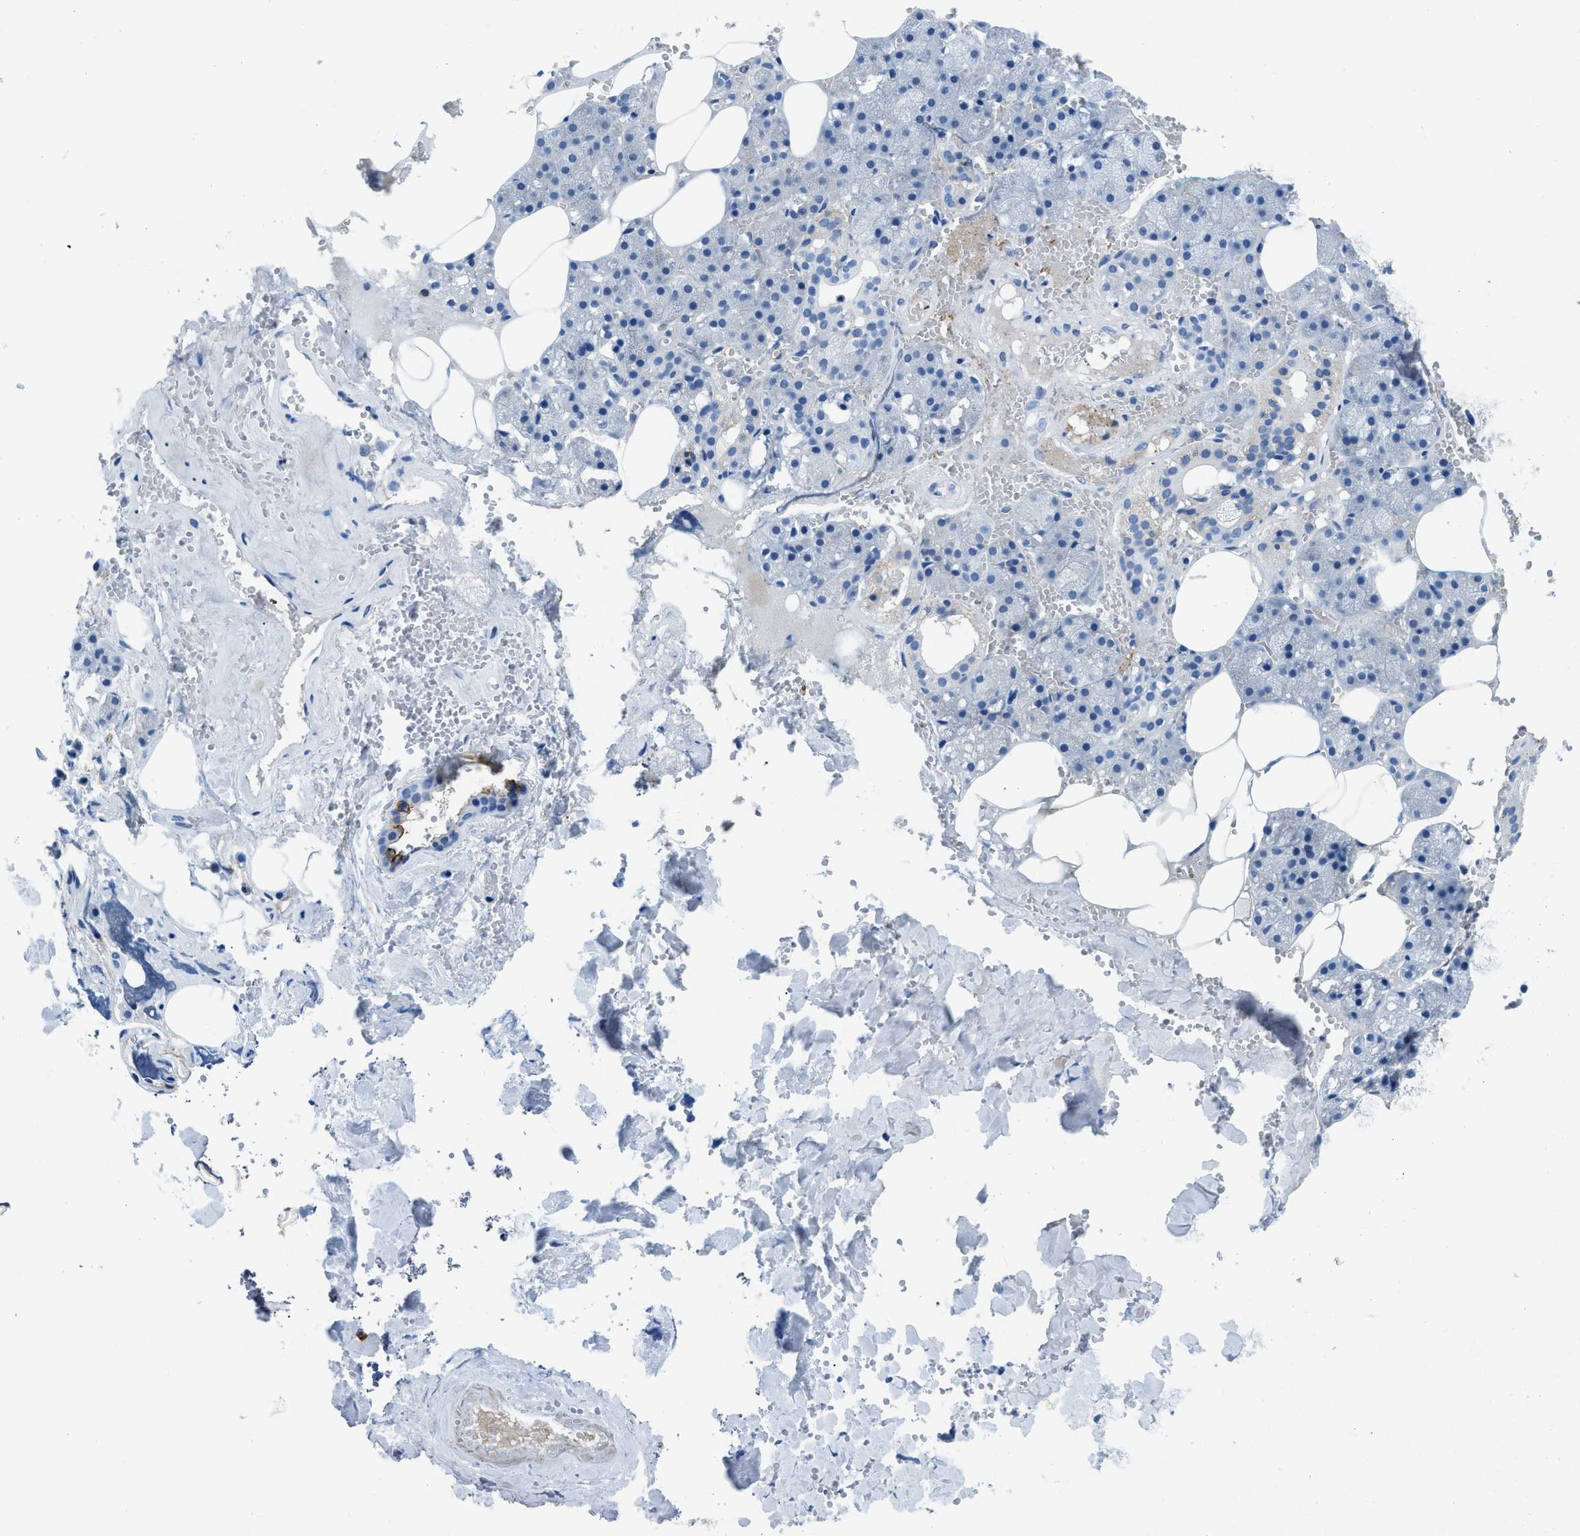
{"staining": {"intensity": "negative", "quantity": "none", "location": "none"}, "tissue": "salivary gland", "cell_type": "Glandular cells", "image_type": "normal", "snomed": [{"axis": "morphology", "description": "Normal tissue, NOS"}, {"axis": "topography", "description": "Salivary gland"}], "caption": "The immunohistochemistry (IHC) micrograph has no significant positivity in glandular cells of salivary gland.", "gene": "MBL2", "patient": {"sex": "male", "age": 62}}